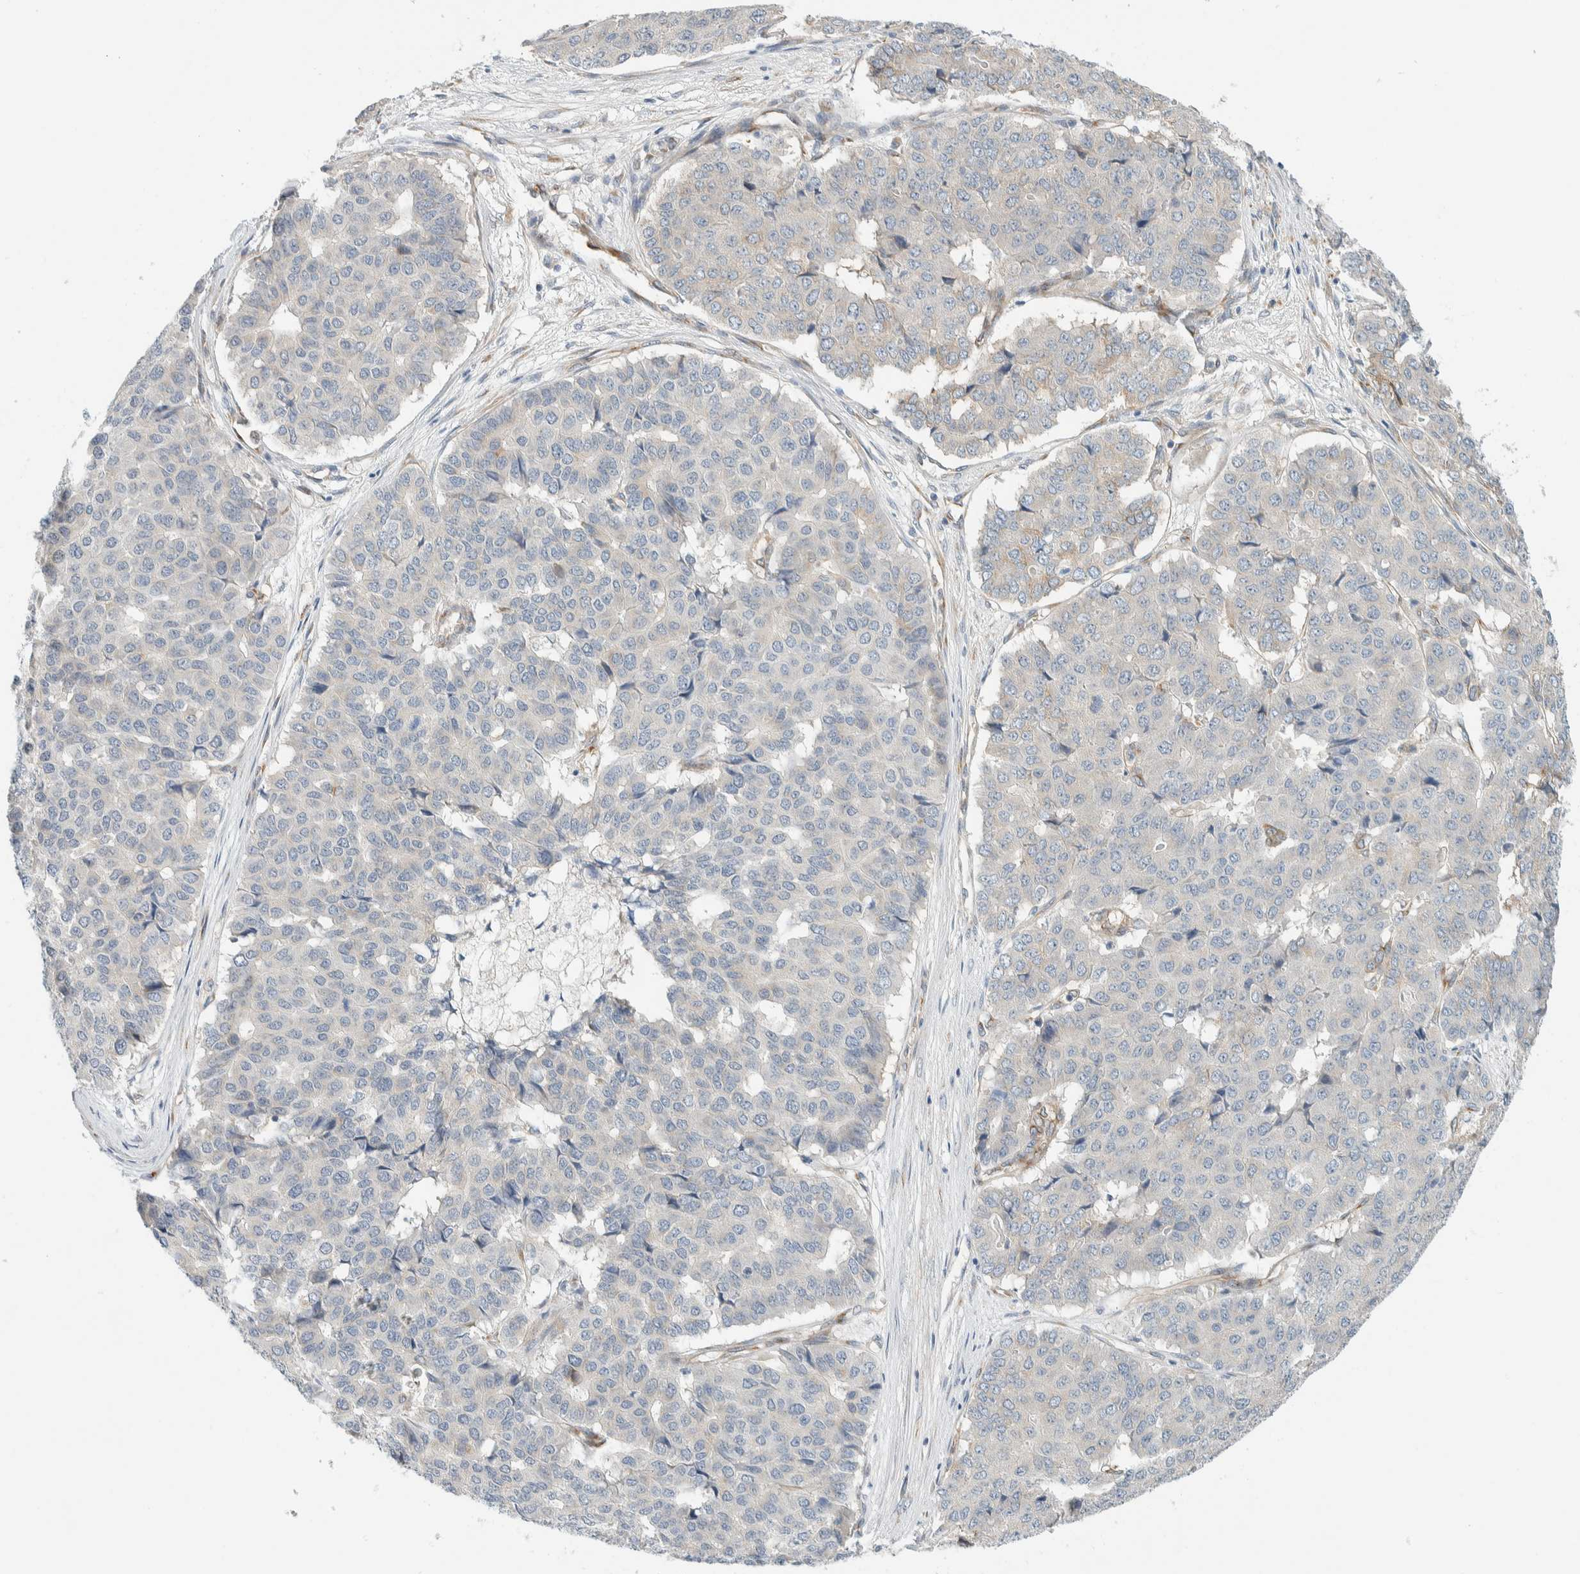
{"staining": {"intensity": "weak", "quantity": "<25%", "location": "cytoplasmic/membranous"}, "tissue": "pancreatic cancer", "cell_type": "Tumor cells", "image_type": "cancer", "snomed": [{"axis": "morphology", "description": "Adenocarcinoma, NOS"}, {"axis": "topography", "description": "Pancreas"}], "caption": "A high-resolution histopathology image shows immunohistochemistry staining of adenocarcinoma (pancreatic), which shows no significant expression in tumor cells.", "gene": "TMEM184B", "patient": {"sex": "male", "age": 50}}